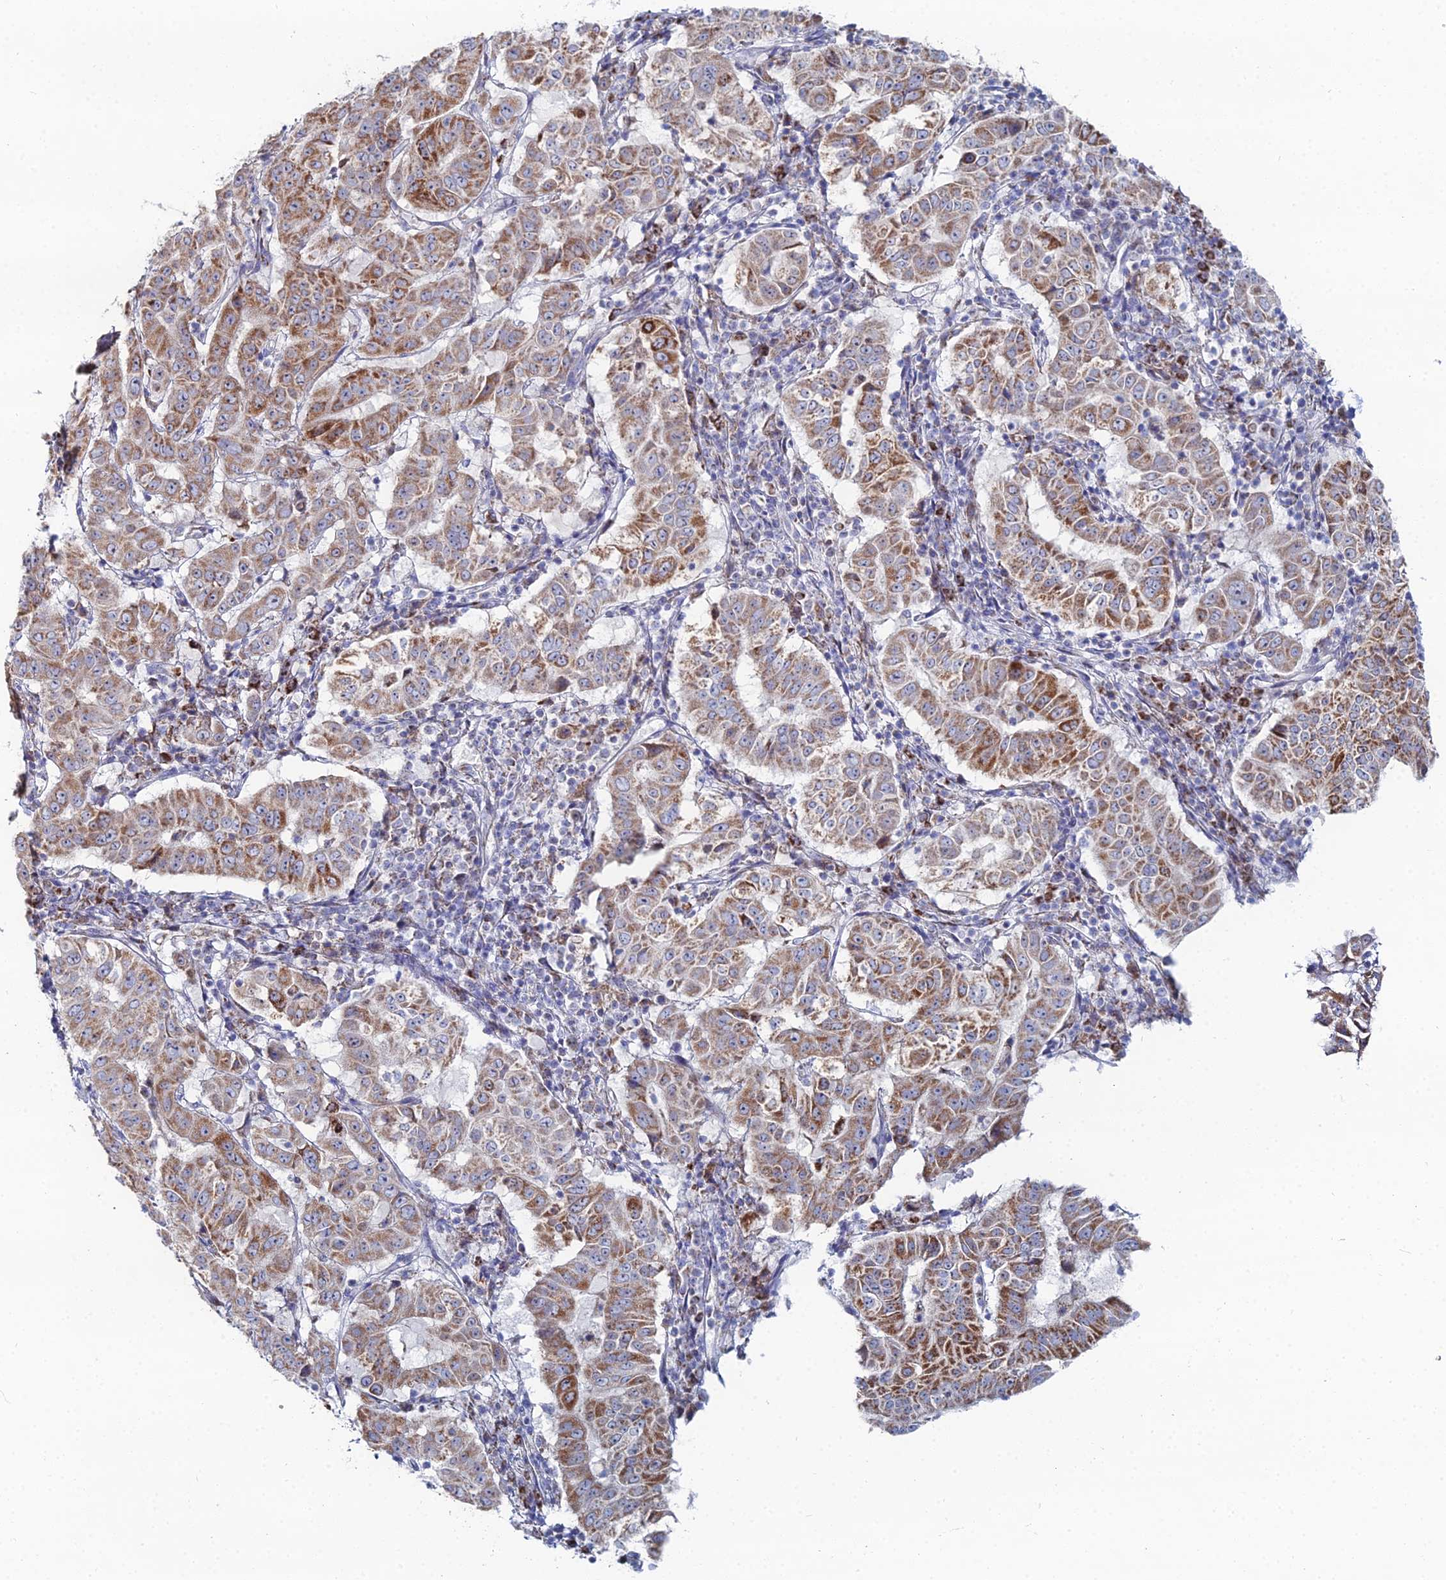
{"staining": {"intensity": "strong", "quantity": "25%-75%", "location": "cytoplasmic/membranous"}, "tissue": "pancreatic cancer", "cell_type": "Tumor cells", "image_type": "cancer", "snomed": [{"axis": "morphology", "description": "Adenocarcinoma, NOS"}, {"axis": "topography", "description": "Pancreas"}], "caption": "The image demonstrates staining of pancreatic adenocarcinoma, revealing strong cytoplasmic/membranous protein positivity (brown color) within tumor cells.", "gene": "MPC1", "patient": {"sex": "male", "age": 63}}